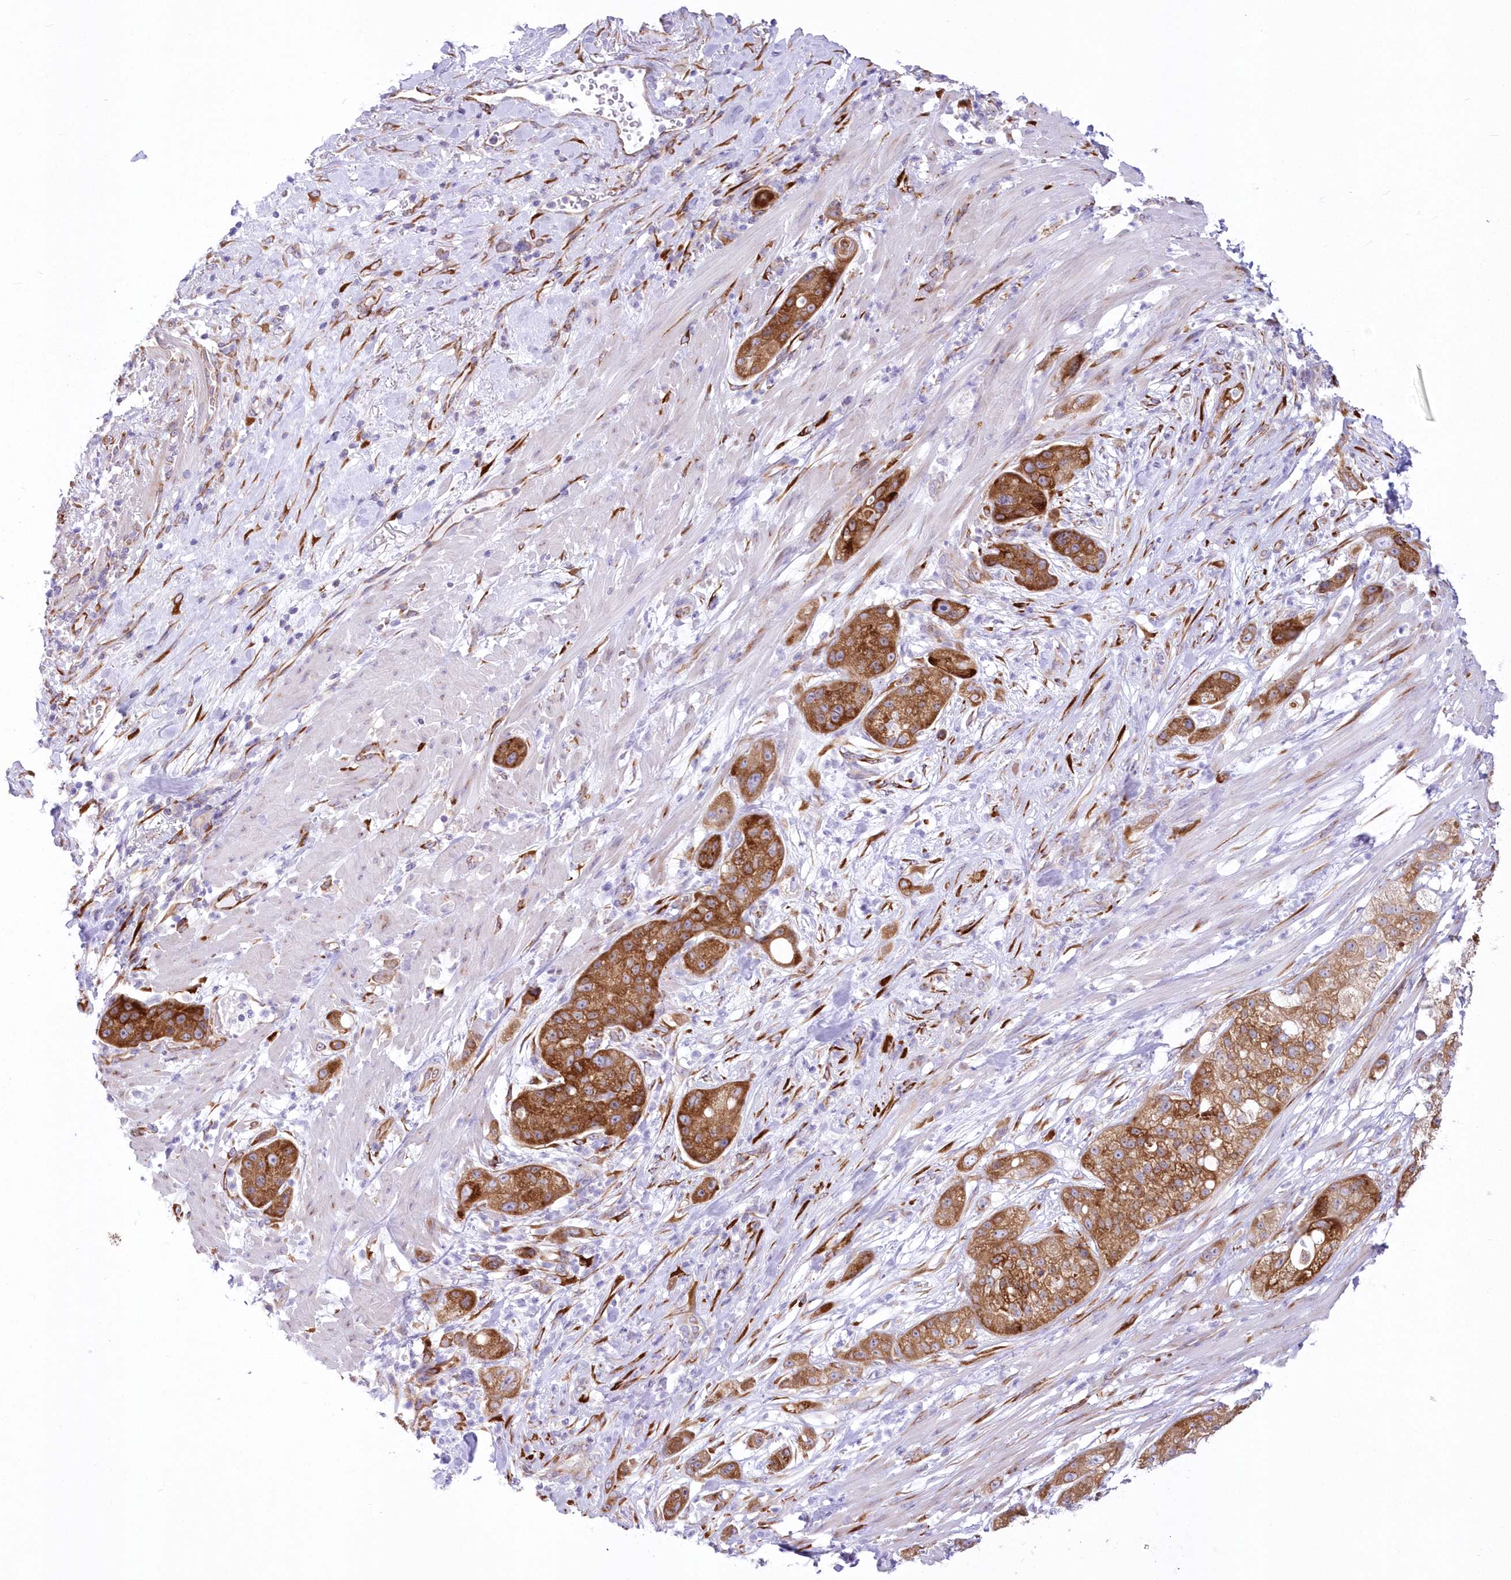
{"staining": {"intensity": "strong", "quantity": ">75%", "location": "cytoplasmic/membranous"}, "tissue": "pancreatic cancer", "cell_type": "Tumor cells", "image_type": "cancer", "snomed": [{"axis": "morphology", "description": "Adenocarcinoma, NOS"}, {"axis": "topography", "description": "Pancreas"}], "caption": "Protein analysis of pancreatic cancer (adenocarcinoma) tissue demonstrates strong cytoplasmic/membranous positivity in about >75% of tumor cells.", "gene": "YTHDC2", "patient": {"sex": "female", "age": 78}}